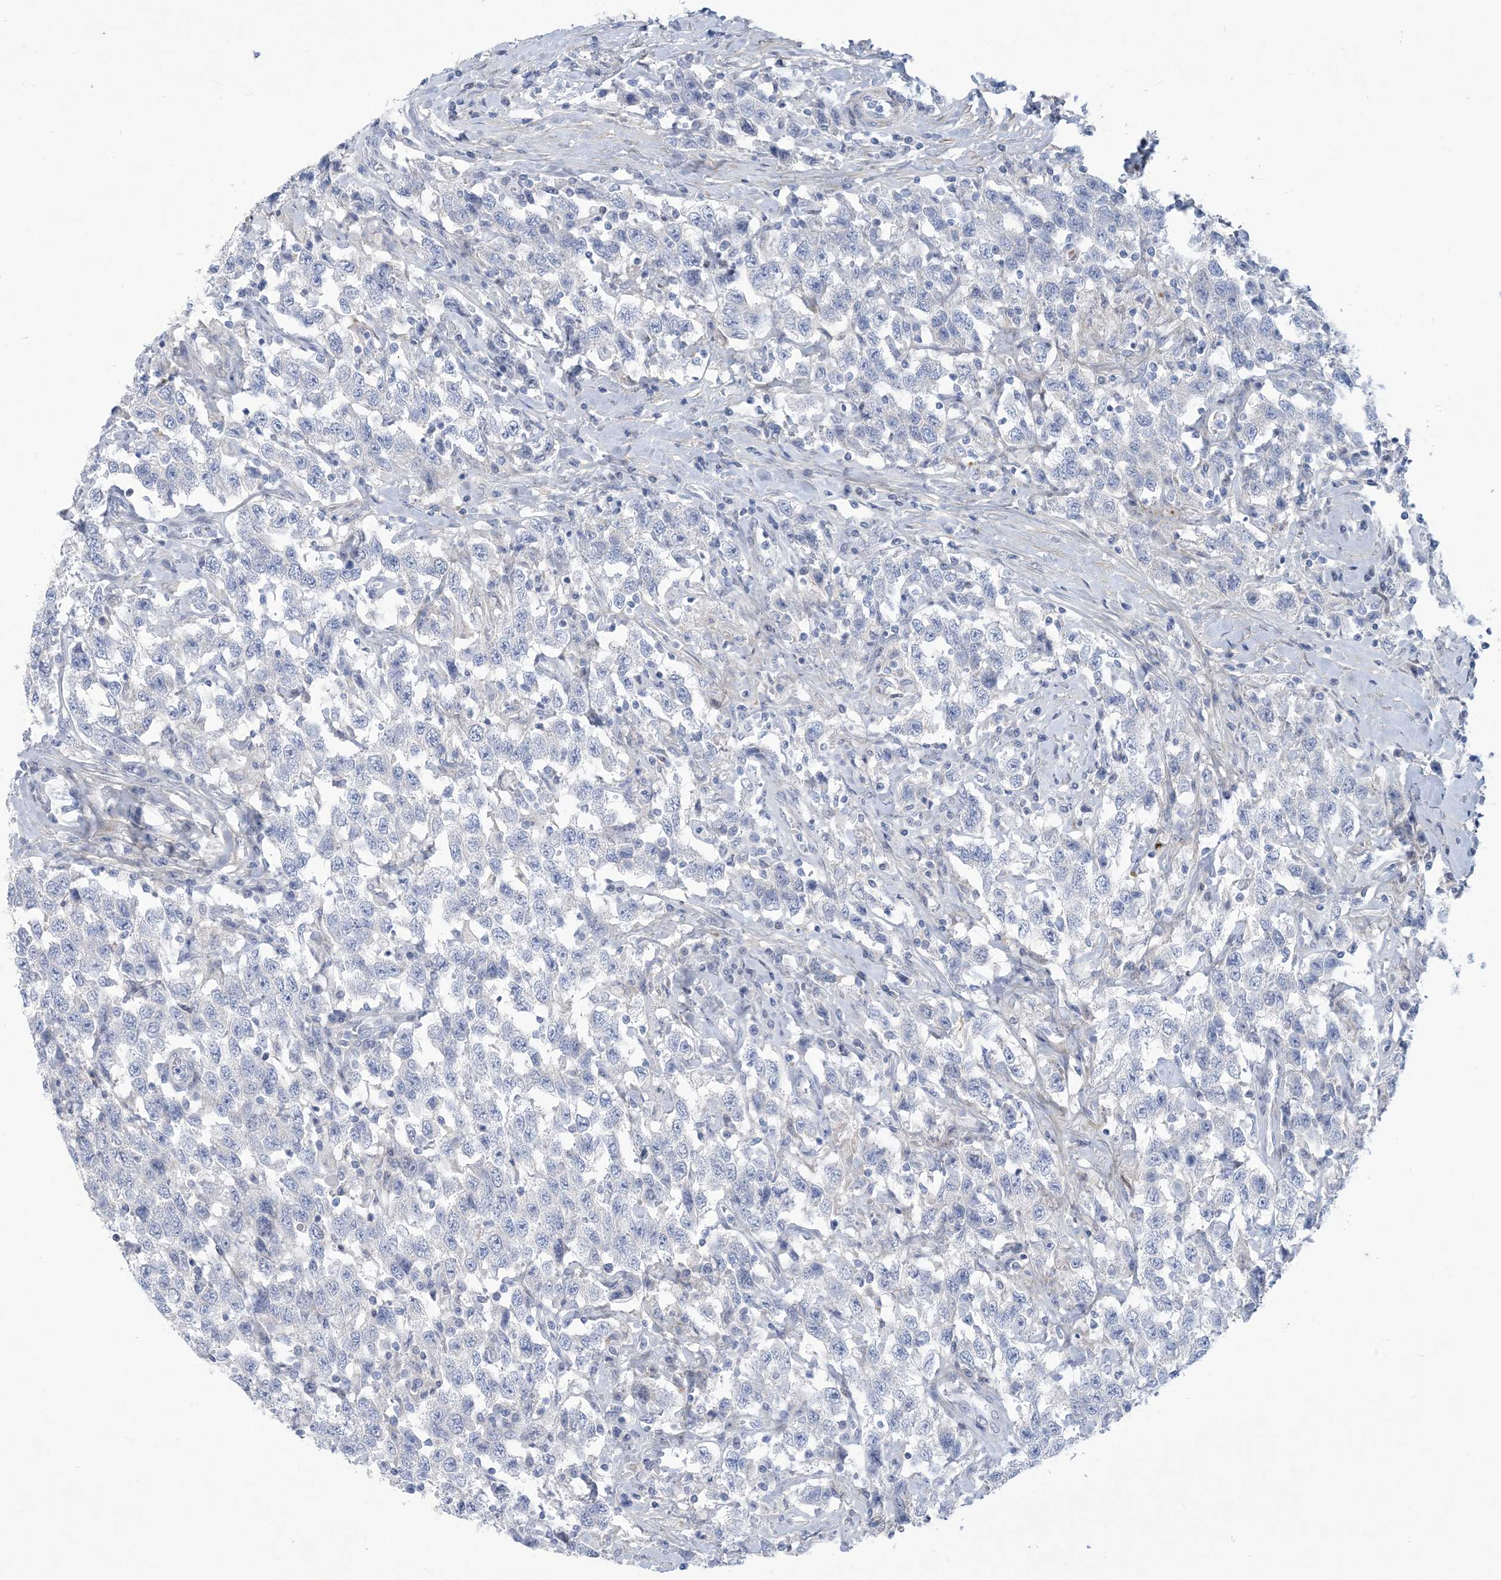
{"staining": {"intensity": "negative", "quantity": "none", "location": "none"}, "tissue": "testis cancer", "cell_type": "Tumor cells", "image_type": "cancer", "snomed": [{"axis": "morphology", "description": "Seminoma, NOS"}, {"axis": "topography", "description": "Testis"}], "caption": "A micrograph of human testis cancer (seminoma) is negative for staining in tumor cells.", "gene": "MOXD1", "patient": {"sex": "male", "age": 41}}